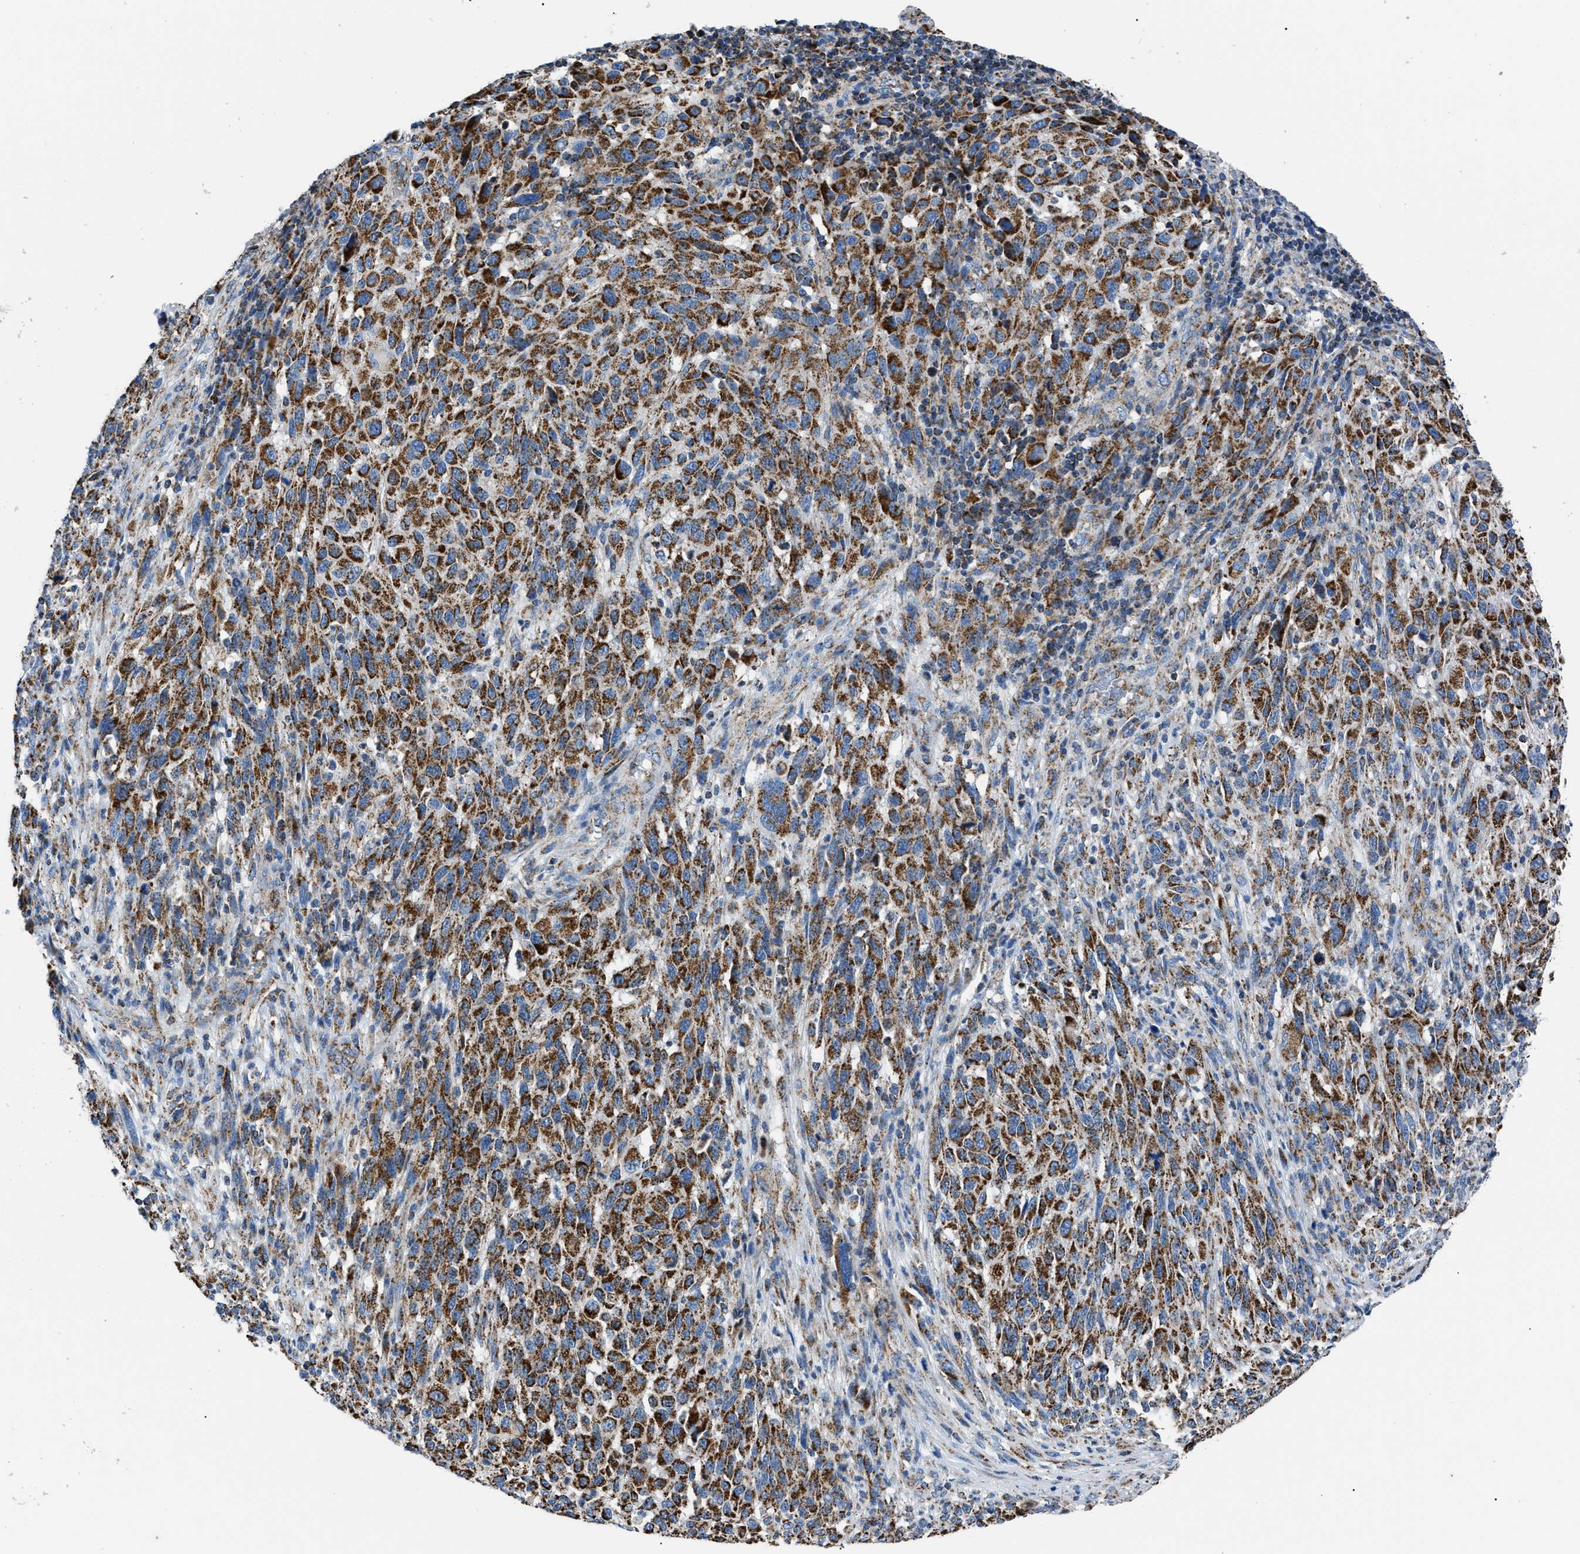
{"staining": {"intensity": "strong", "quantity": ">75%", "location": "cytoplasmic/membranous"}, "tissue": "melanoma", "cell_type": "Tumor cells", "image_type": "cancer", "snomed": [{"axis": "morphology", "description": "Malignant melanoma, Metastatic site"}, {"axis": "topography", "description": "Lymph node"}], "caption": "The photomicrograph reveals staining of malignant melanoma (metastatic site), revealing strong cytoplasmic/membranous protein staining (brown color) within tumor cells.", "gene": "PHB2", "patient": {"sex": "male", "age": 61}}